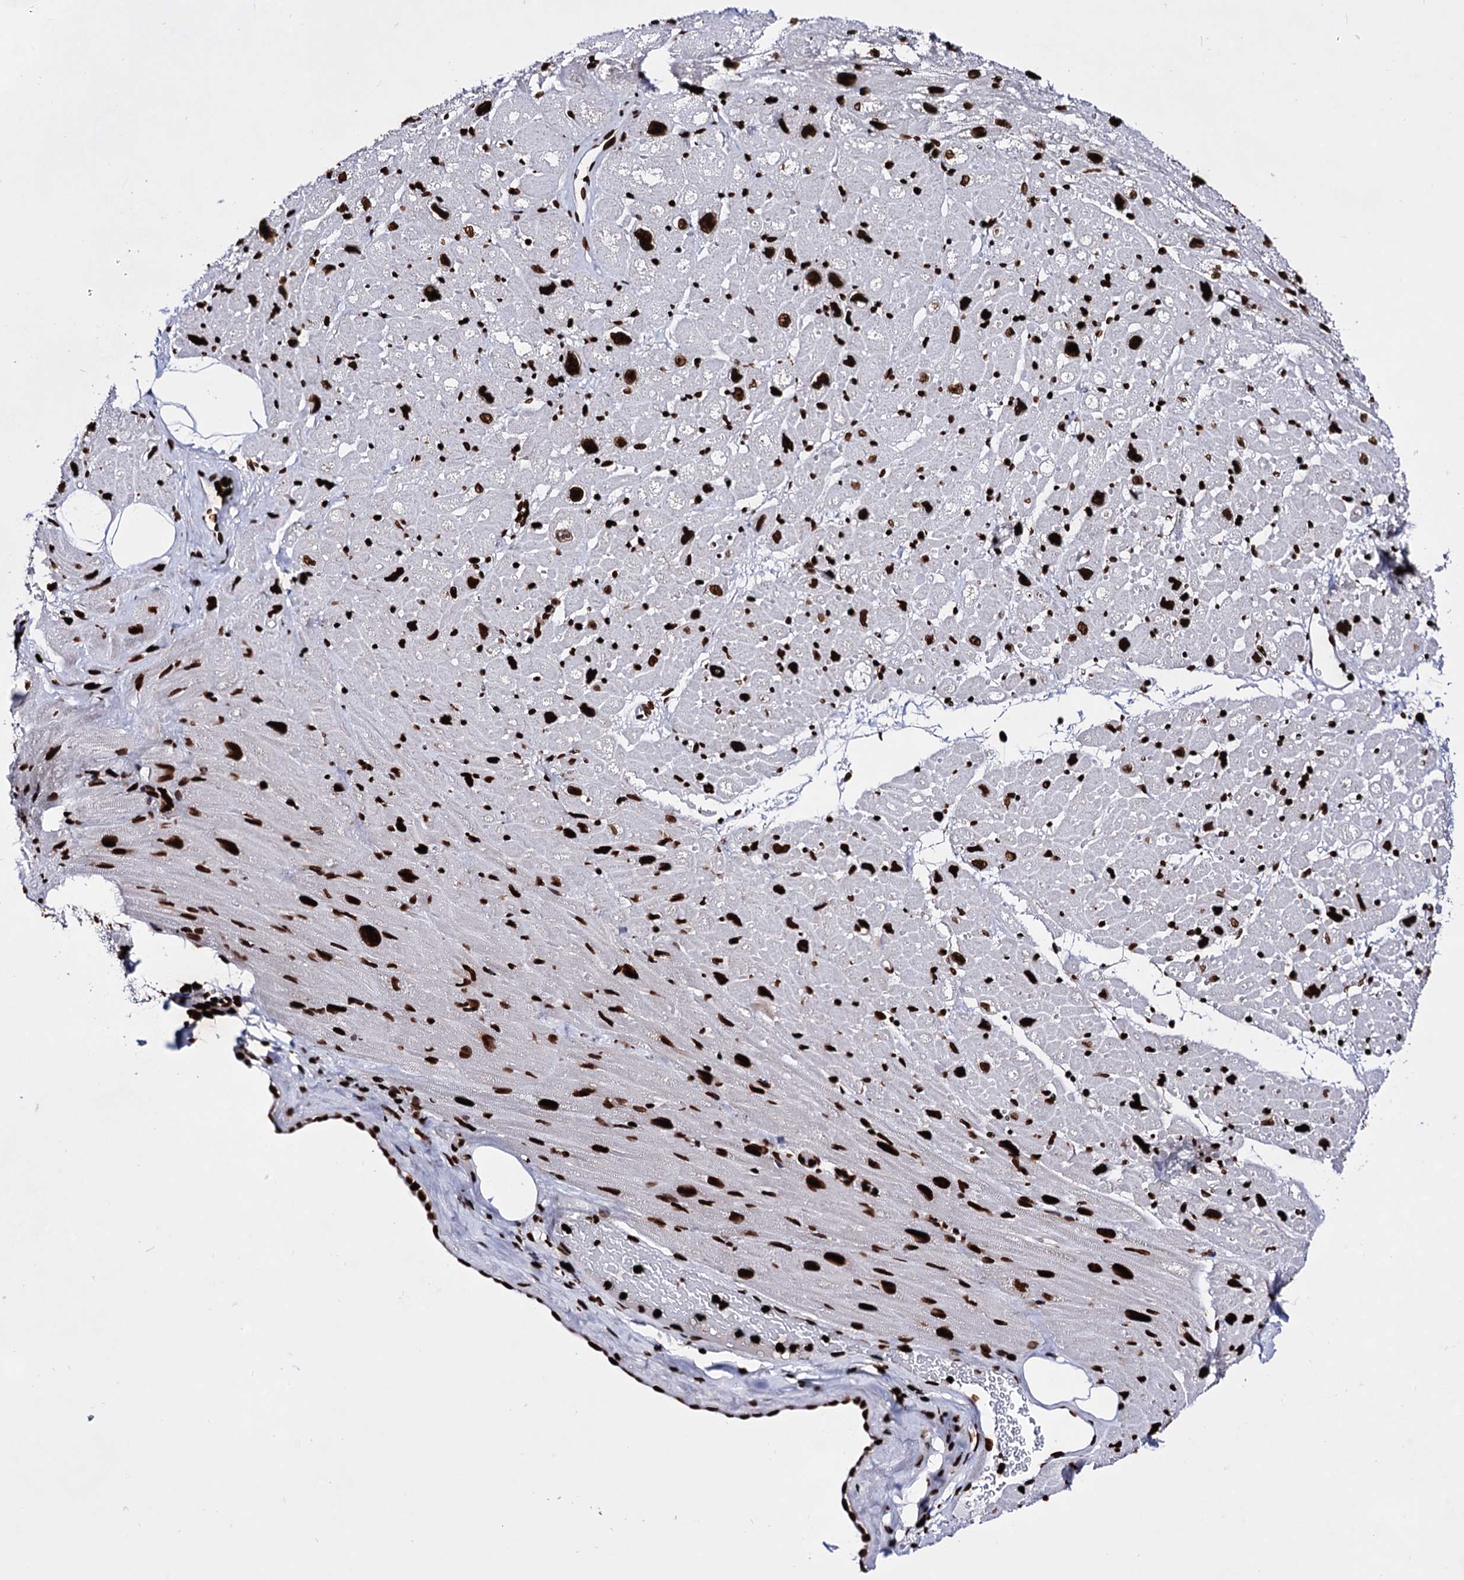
{"staining": {"intensity": "strong", "quantity": "25%-75%", "location": "nuclear"}, "tissue": "heart muscle", "cell_type": "Cardiomyocytes", "image_type": "normal", "snomed": [{"axis": "morphology", "description": "Normal tissue, NOS"}, {"axis": "topography", "description": "Heart"}], "caption": "A brown stain highlights strong nuclear positivity of a protein in cardiomyocytes of benign human heart muscle. (IHC, brightfield microscopy, high magnification).", "gene": "HMGB2", "patient": {"sex": "male", "age": 50}}